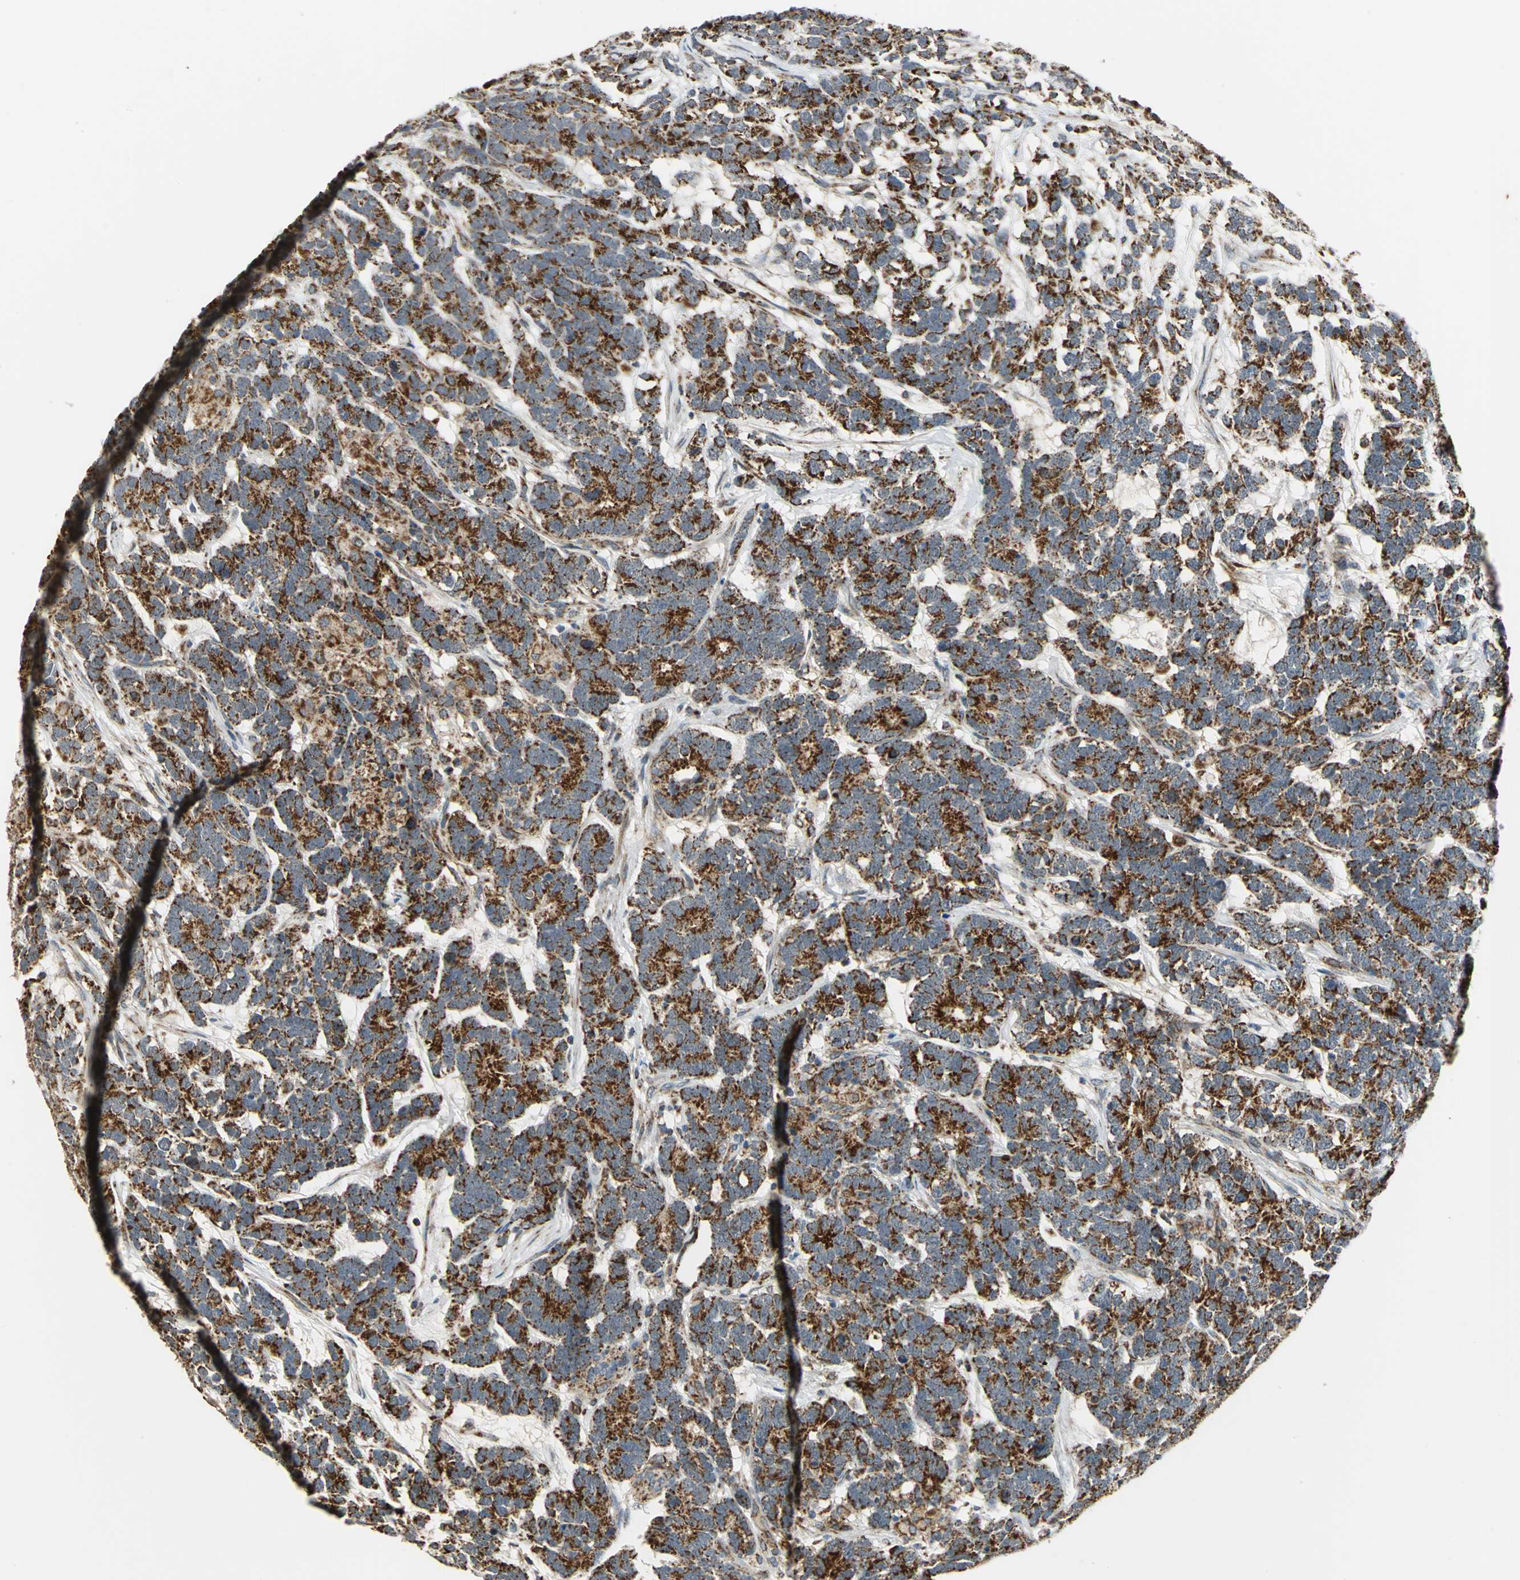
{"staining": {"intensity": "strong", "quantity": ">75%", "location": "cytoplasmic/membranous"}, "tissue": "testis cancer", "cell_type": "Tumor cells", "image_type": "cancer", "snomed": [{"axis": "morphology", "description": "Carcinoma, Embryonal, NOS"}, {"axis": "topography", "description": "Testis"}], "caption": "Immunohistochemistry (IHC) photomicrograph of neoplastic tissue: human testis cancer stained using IHC exhibits high levels of strong protein expression localized specifically in the cytoplasmic/membranous of tumor cells, appearing as a cytoplasmic/membranous brown color.", "gene": "MRPS22", "patient": {"sex": "male", "age": 26}}